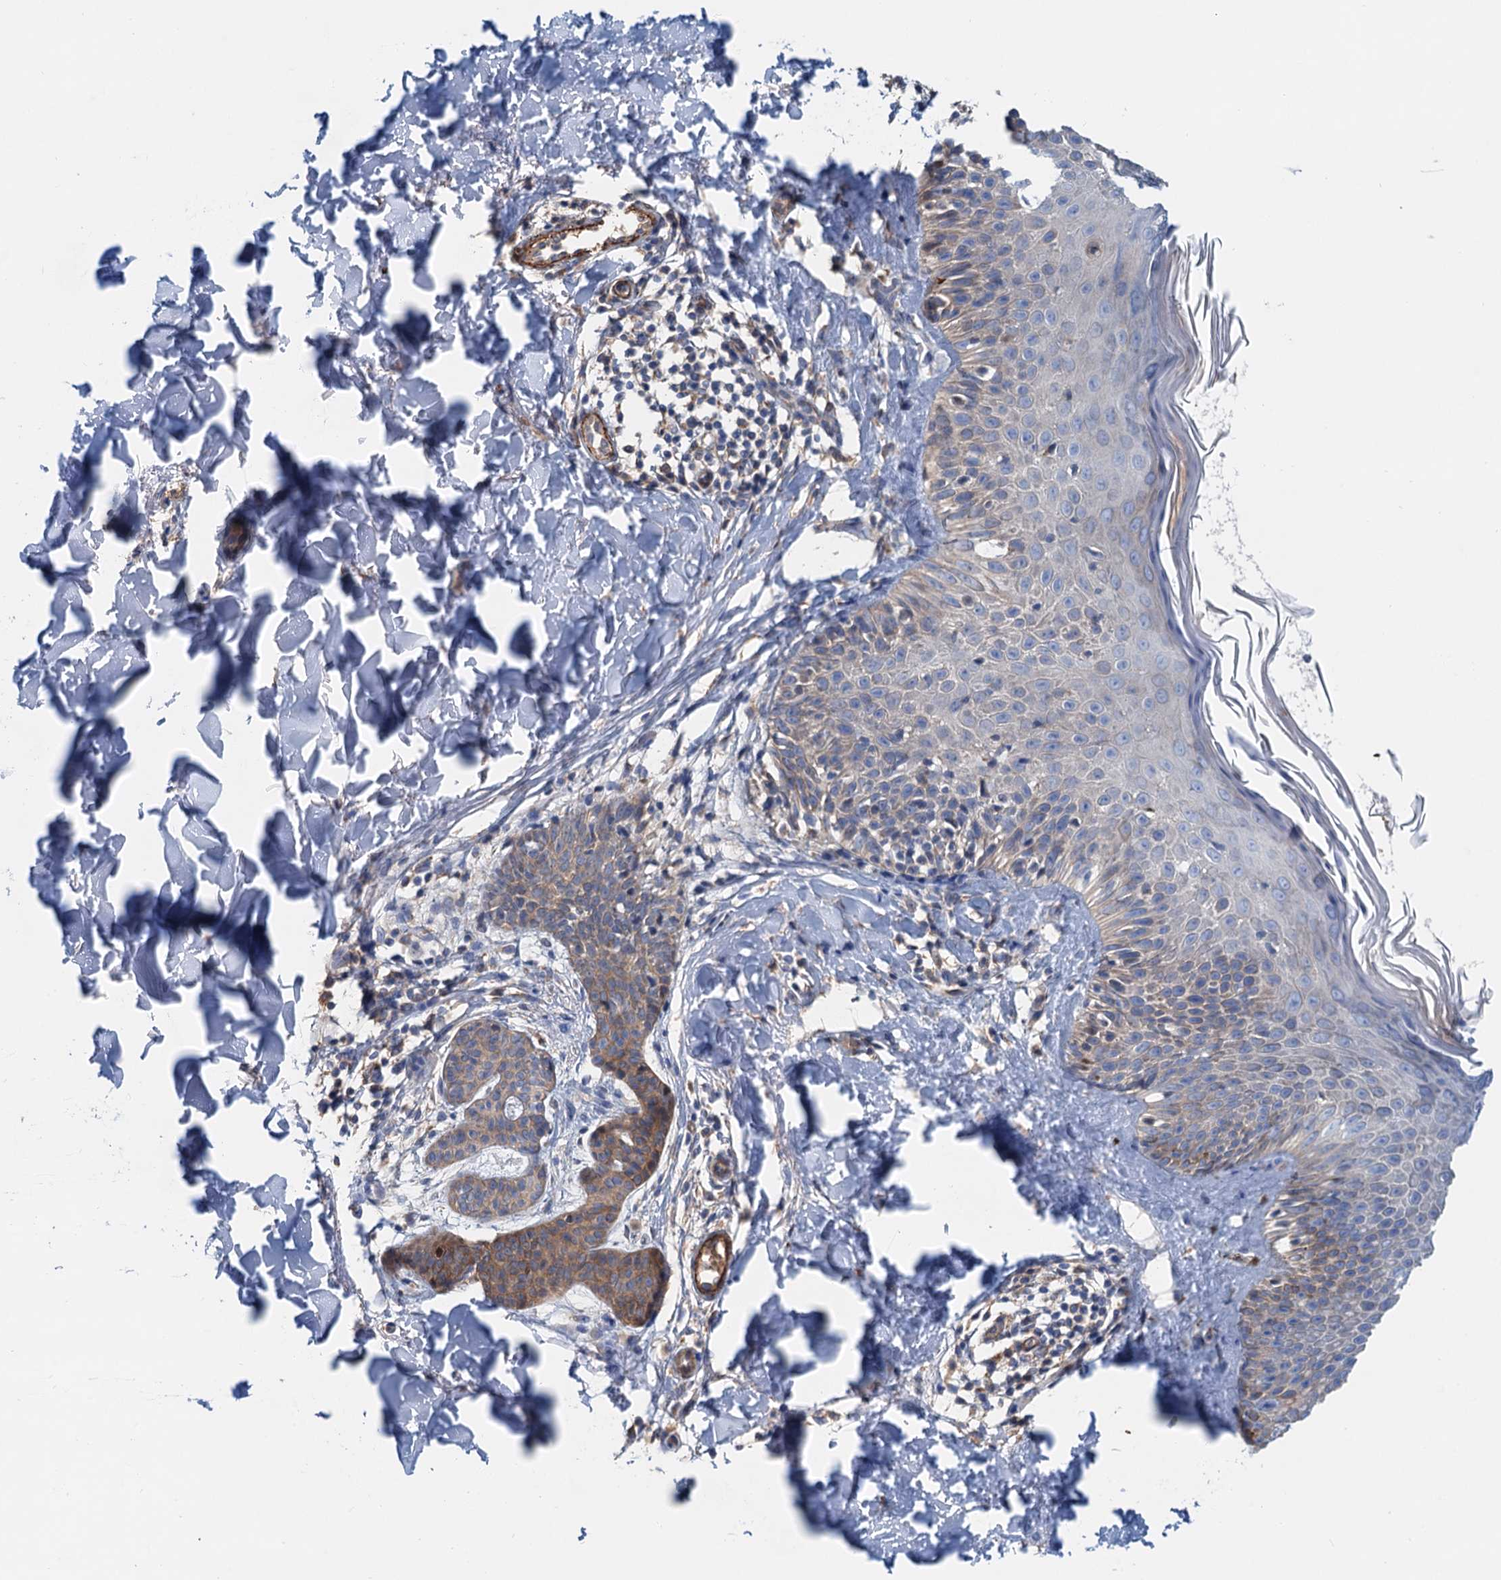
{"staining": {"intensity": "negative", "quantity": "none", "location": "none"}, "tissue": "skin", "cell_type": "Fibroblasts", "image_type": "normal", "snomed": [{"axis": "morphology", "description": "Normal tissue, NOS"}, {"axis": "topography", "description": "Skin"}], "caption": "Skin was stained to show a protein in brown. There is no significant staining in fibroblasts. (IHC, brightfield microscopy, high magnification).", "gene": "CSTPP1", "patient": {"sex": "male", "age": 52}}